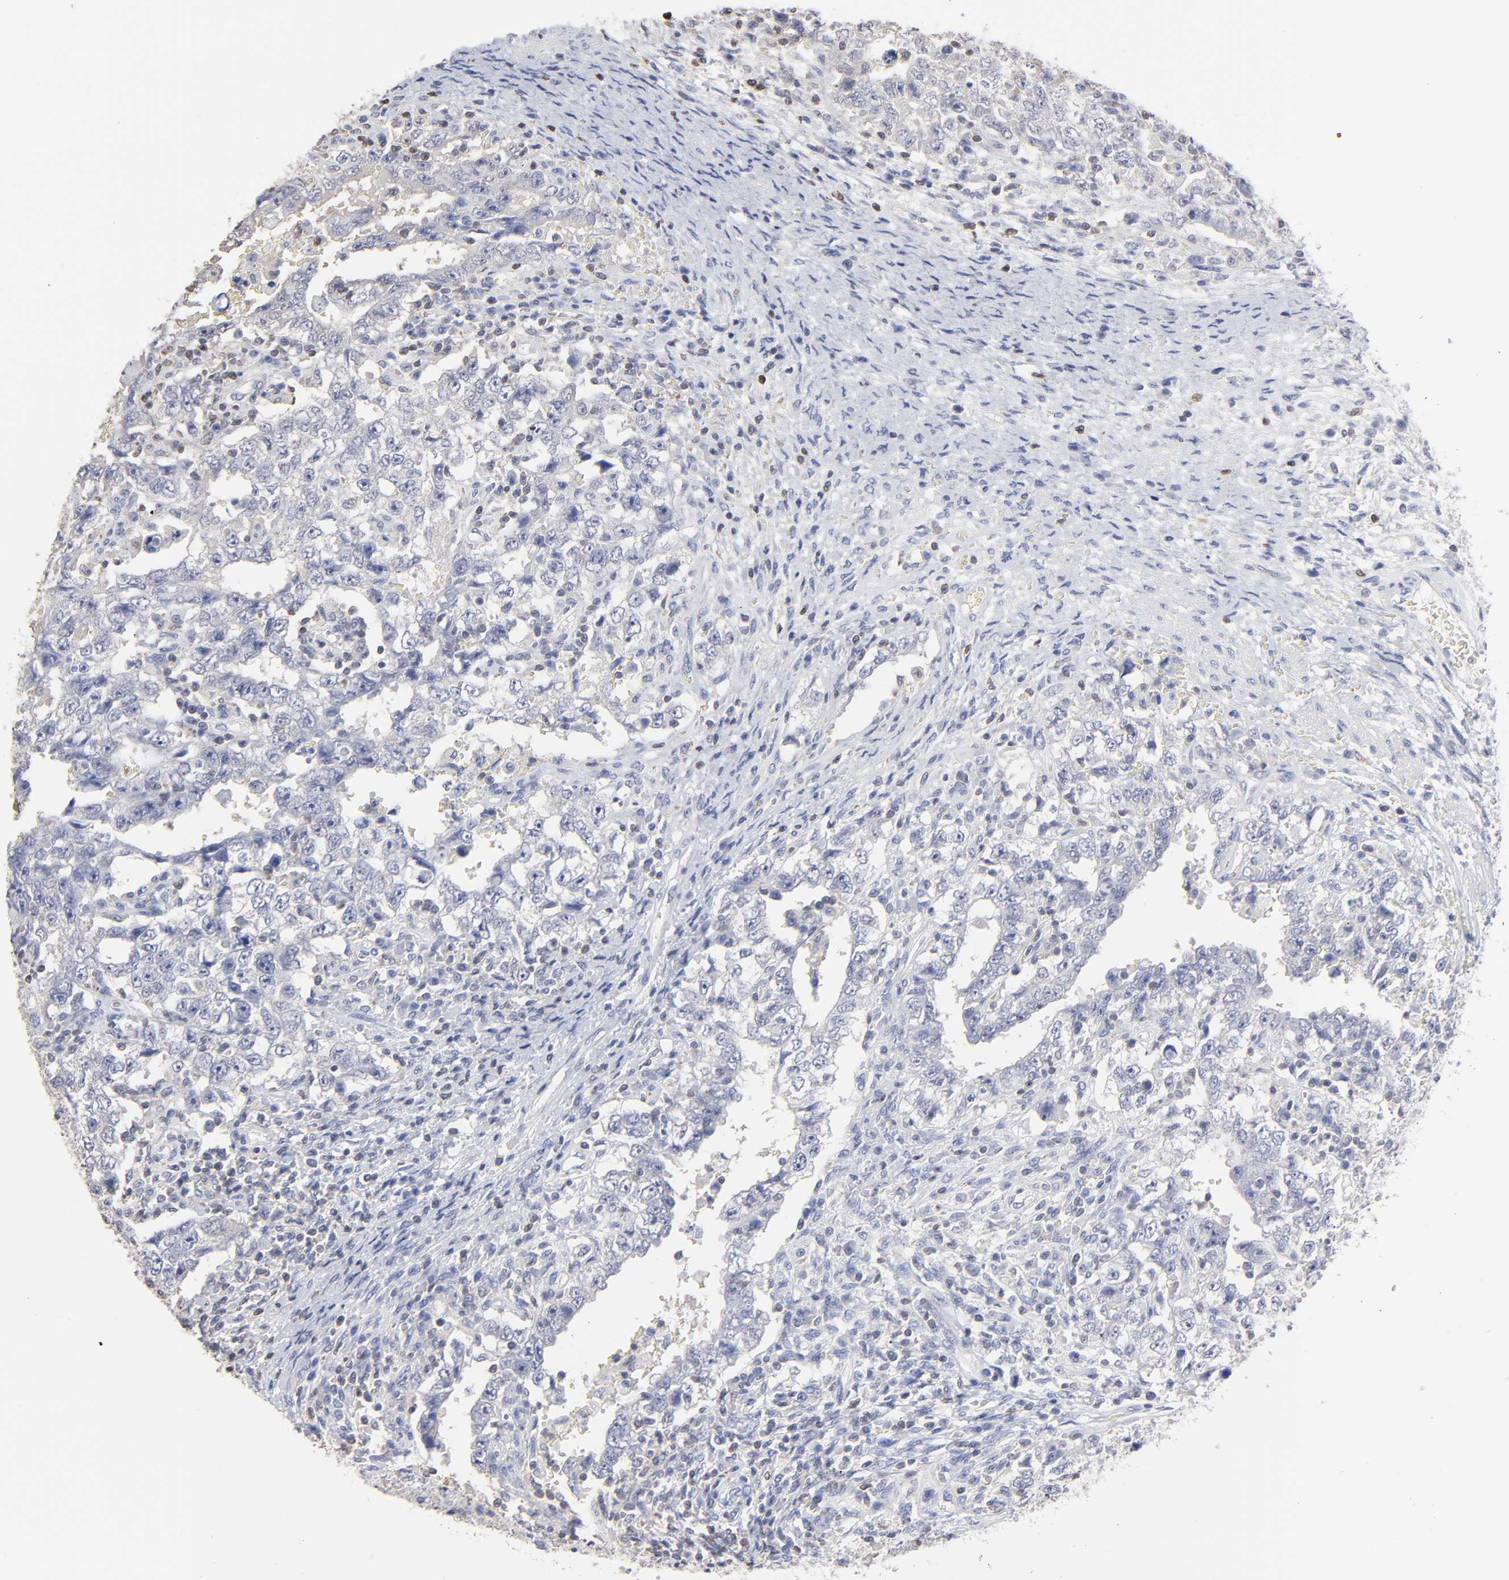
{"staining": {"intensity": "negative", "quantity": "none", "location": "none"}, "tissue": "testis cancer", "cell_type": "Tumor cells", "image_type": "cancer", "snomed": [{"axis": "morphology", "description": "Carcinoma, Embryonal, NOS"}, {"axis": "topography", "description": "Testis"}], "caption": "Immunohistochemistry of human testis embryonal carcinoma reveals no expression in tumor cells.", "gene": "TBXT", "patient": {"sex": "male", "age": 26}}